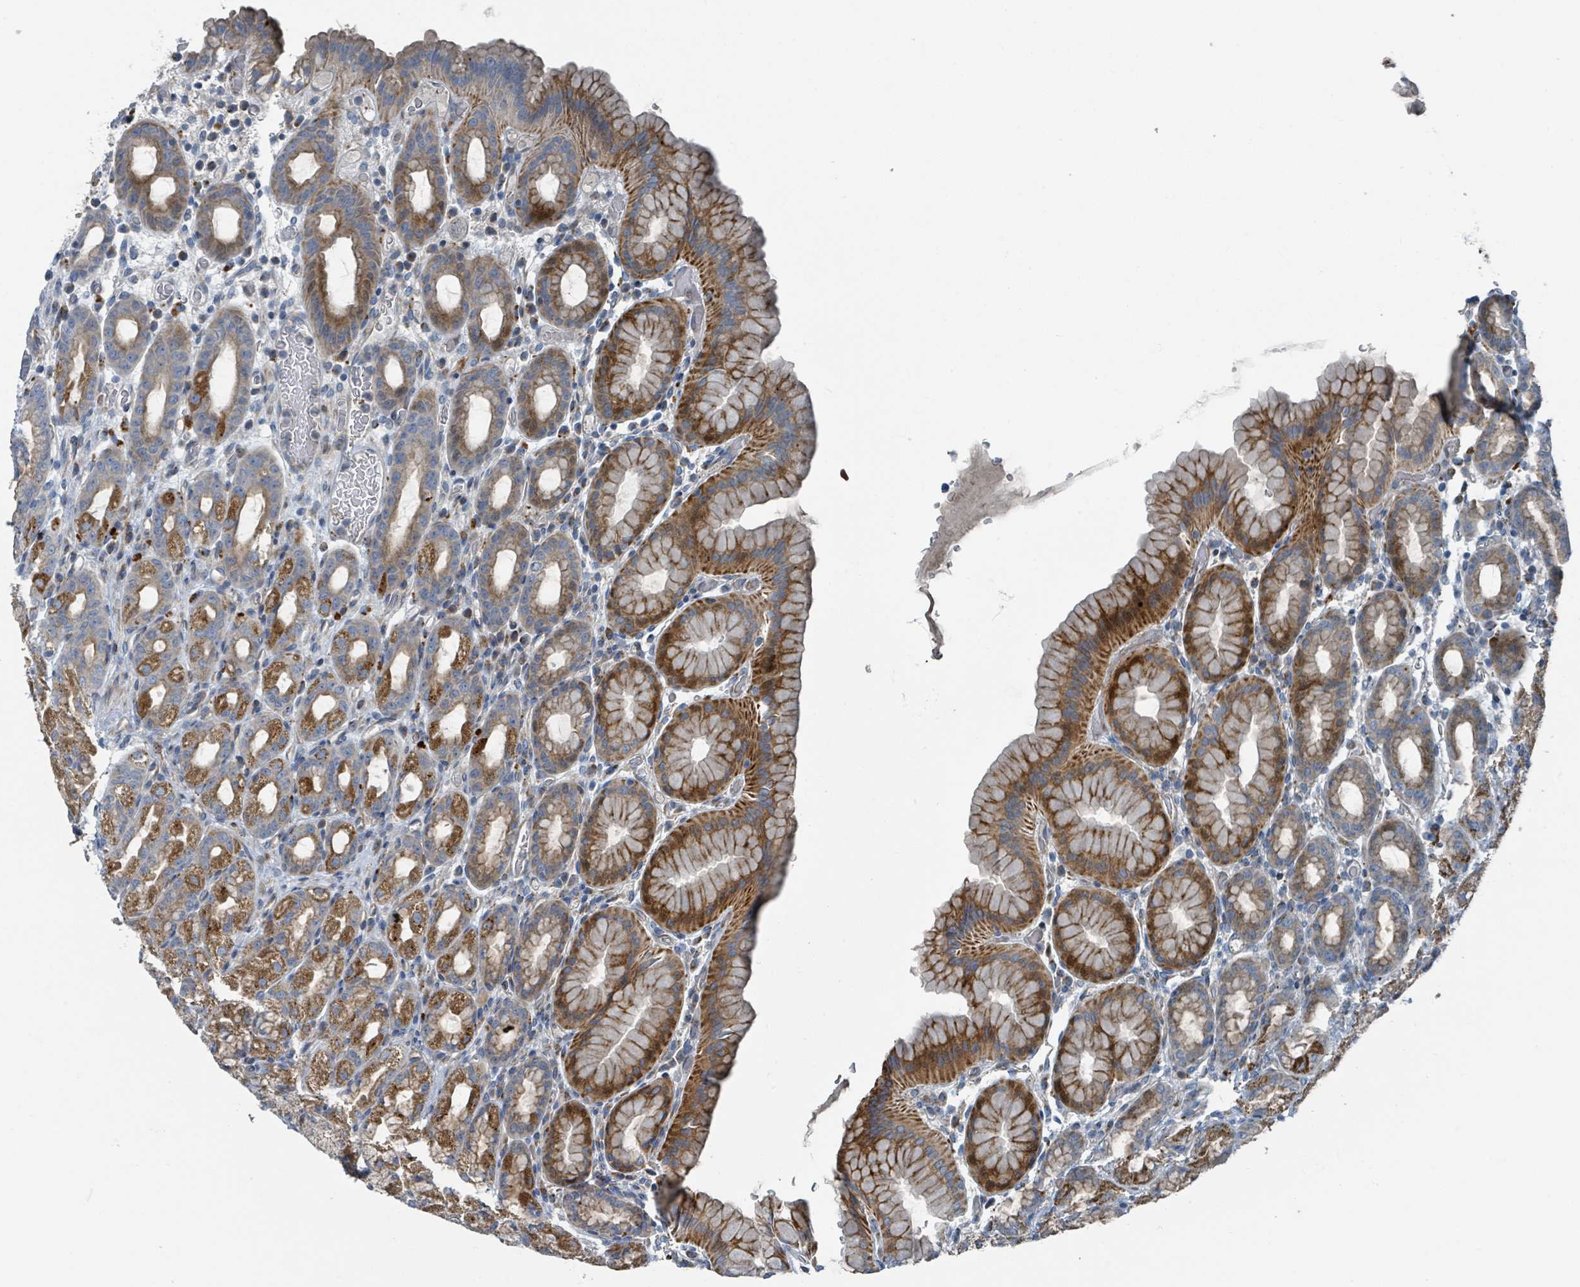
{"staining": {"intensity": "strong", "quantity": "25%-75%", "location": "cytoplasmic/membranous"}, "tissue": "stomach", "cell_type": "Glandular cells", "image_type": "normal", "snomed": [{"axis": "morphology", "description": "Normal tissue, NOS"}, {"axis": "topography", "description": "Stomach, upper"}, {"axis": "topography", "description": "Stomach, lower"}, {"axis": "topography", "description": "Small intestine"}], "caption": "Protein expression analysis of benign stomach reveals strong cytoplasmic/membranous positivity in about 25%-75% of glandular cells.", "gene": "DIPK2A", "patient": {"sex": "male", "age": 68}}